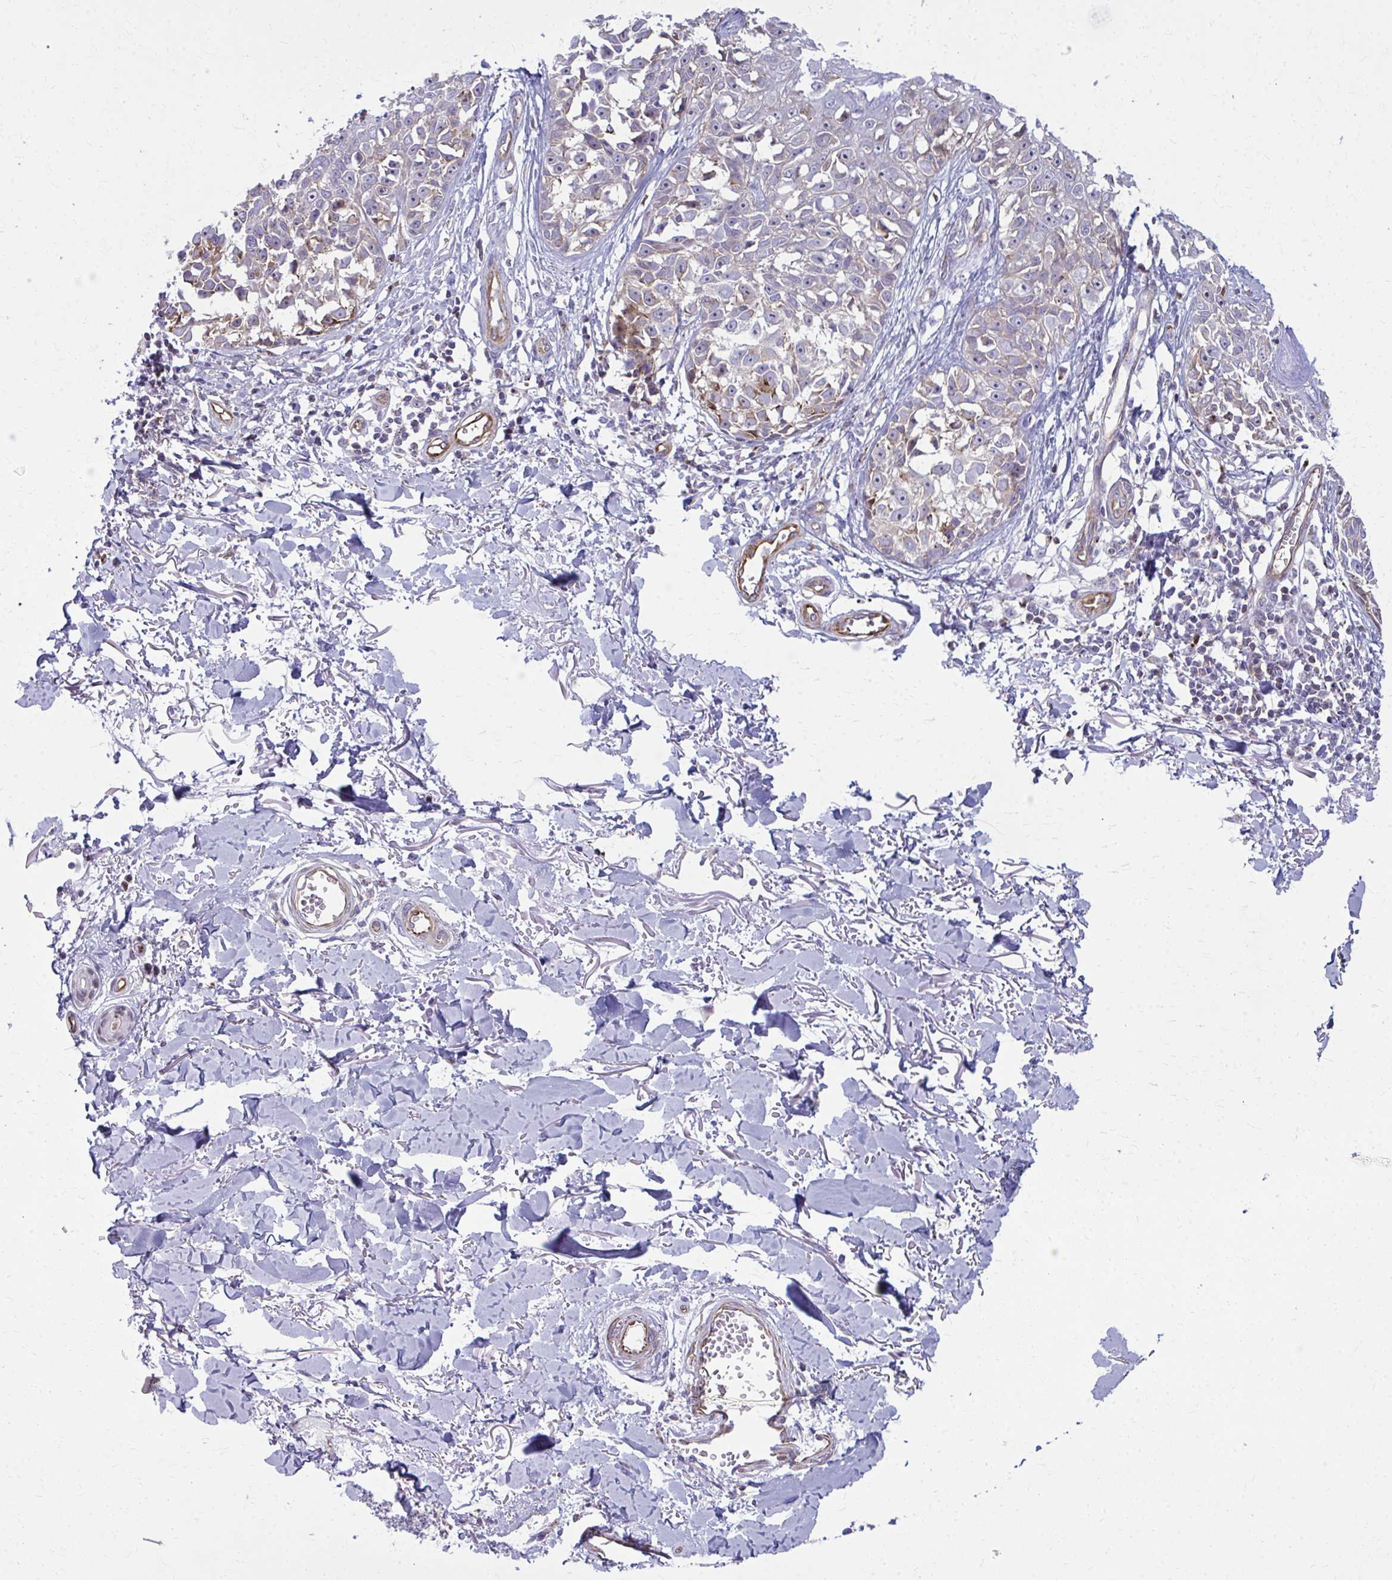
{"staining": {"intensity": "weak", "quantity": "25%-75%", "location": "cytoplasmic/membranous"}, "tissue": "melanoma", "cell_type": "Tumor cells", "image_type": "cancer", "snomed": [{"axis": "morphology", "description": "Malignant melanoma, NOS"}, {"axis": "topography", "description": "Skin"}], "caption": "Immunohistochemistry (DAB (3,3'-diaminobenzidine)) staining of human melanoma displays weak cytoplasmic/membranous protein expression in approximately 25%-75% of tumor cells.", "gene": "LRRC4B", "patient": {"sex": "male", "age": 73}}